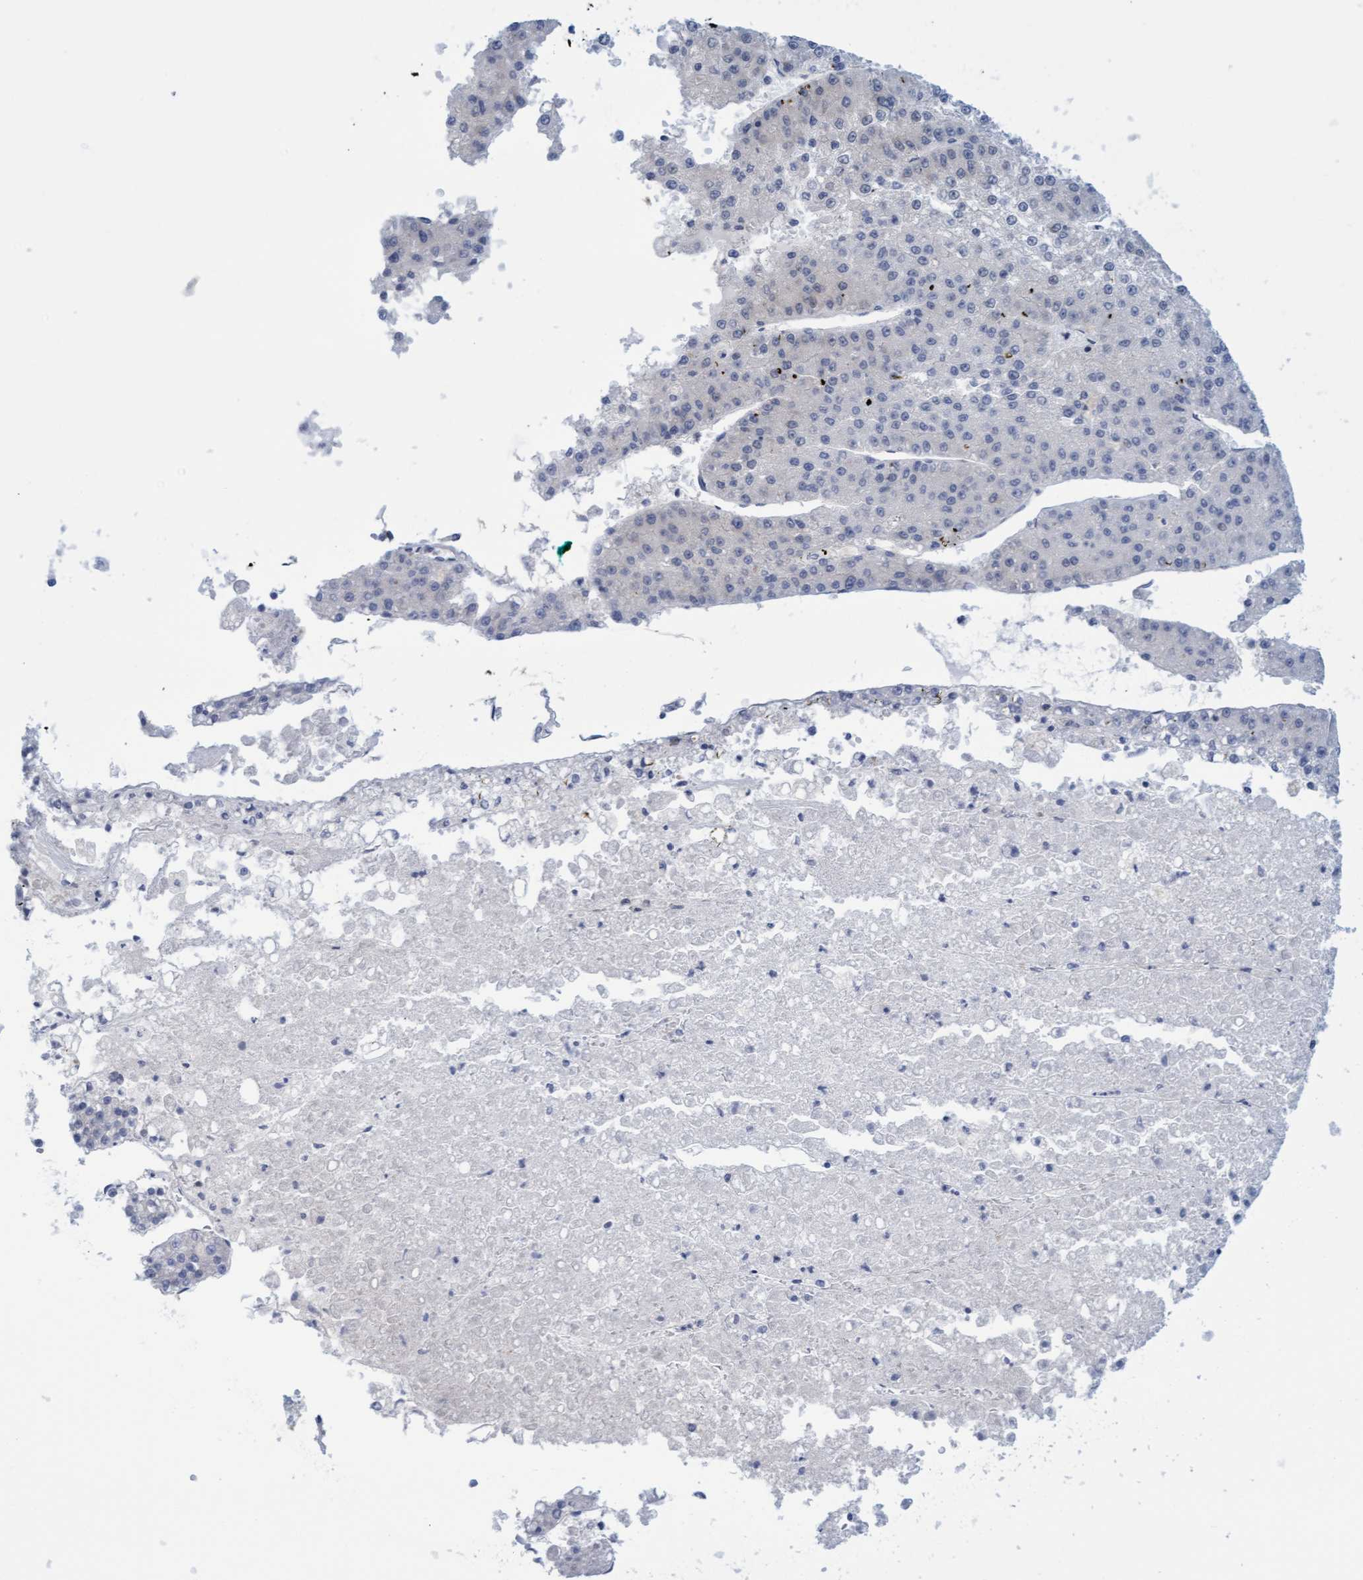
{"staining": {"intensity": "negative", "quantity": "none", "location": "none"}, "tissue": "liver cancer", "cell_type": "Tumor cells", "image_type": "cancer", "snomed": [{"axis": "morphology", "description": "Carcinoma, Hepatocellular, NOS"}, {"axis": "topography", "description": "Liver"}], "caption": "An immunohistochemistry (IHC) photomicrograph of hepatocellular carcinoma (liver) is shown. There is no staining in tumor cells of hepatocellular carcinoma (liver).", "gene": "AMZ2", "patient": {"sex": "female", "age": 73}}